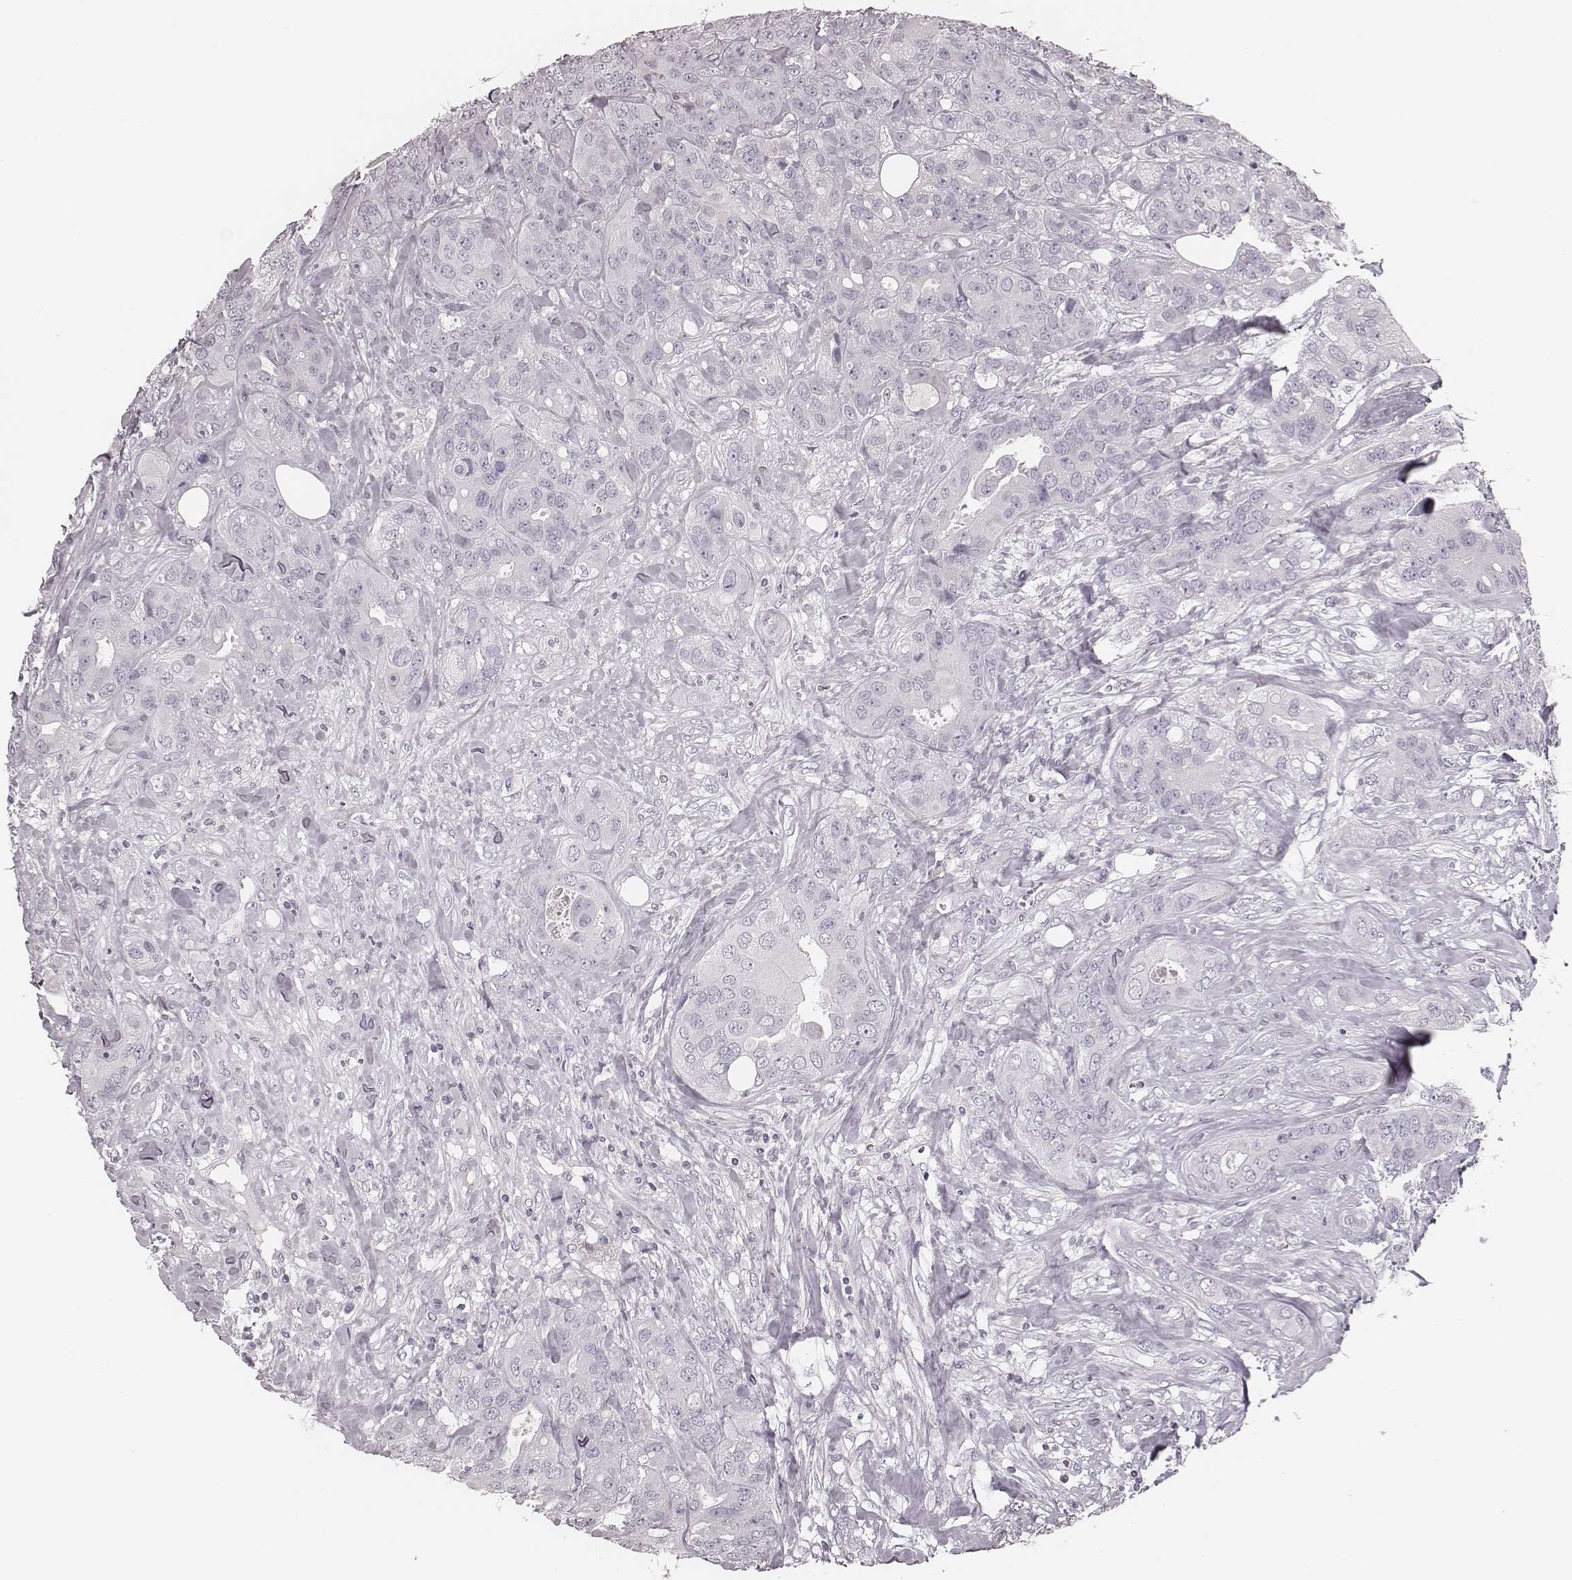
{"staining": {"intensity": "negative", "quantity": "none", "location": "none"}, "tissue": "breast cancer", "cell_type": "Tumor cells", "image_type": "cancer", "snomed": [{"axis": "morphology", "description": "Duct carcinoma"}, {"axis": "topography", "description": "Breast"}], "caption": "An immunohistochemistry (IHC) photomicrograph of breast cancer (infiltrating ductal carcinoma) is shown. There is no staining in tumor cells of breast cancer (infiltrating ductal carcinoma). The staining was performed using DAB (3,3'-diaminobenzidine) to visualize the protein expression in brown, while the nuclei were stained in blue with hematoxylin (Magnification: 20x).", "gene": "S100Z", "patient": {"sex": "female", "age": 43}}